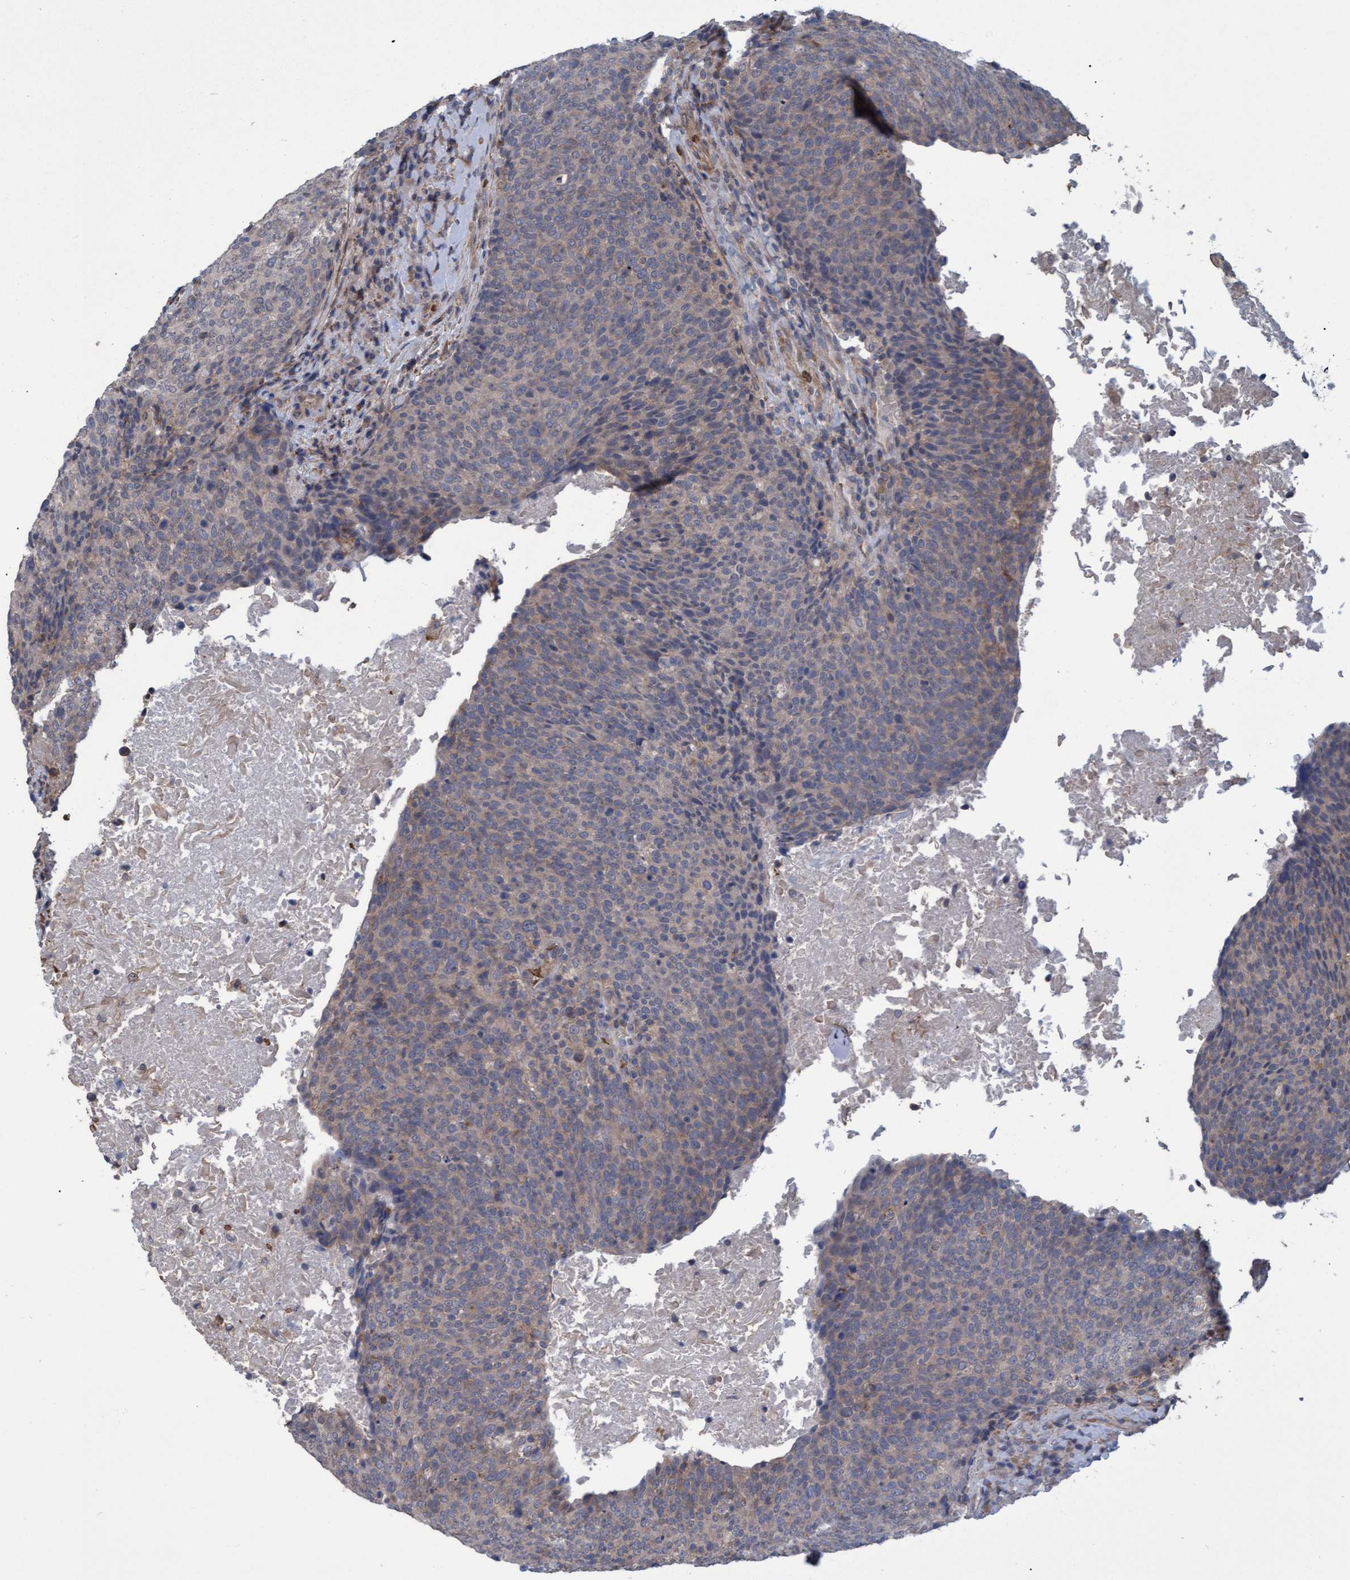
{"staining": {"intensity": "weak", "quantity": "<25%", "location": "cytoplasmic/membranous"}, "tissue": "head and neck cancer", "cell_type": "Tumor cells", "image_type": "cancer", "snomed": [{"axis": "morphology", "description": "Squamous cell carcinoma, NOS"}, {"axis": "morphology", "description": "Squamous cell carcinoma, metastatic, NOS"}, {"axis": "topography", "description": "Lymph node"}, {"axis": "topography", "description": "Head-Neck"}], "caption": "The IHC micrograph has no significant staining in tumor cells of head and neck cancer (metastatic squamous cell carcinoma) tissue.", "gene": "NAA15", "patient": {"sex": "male", "age": 62}}